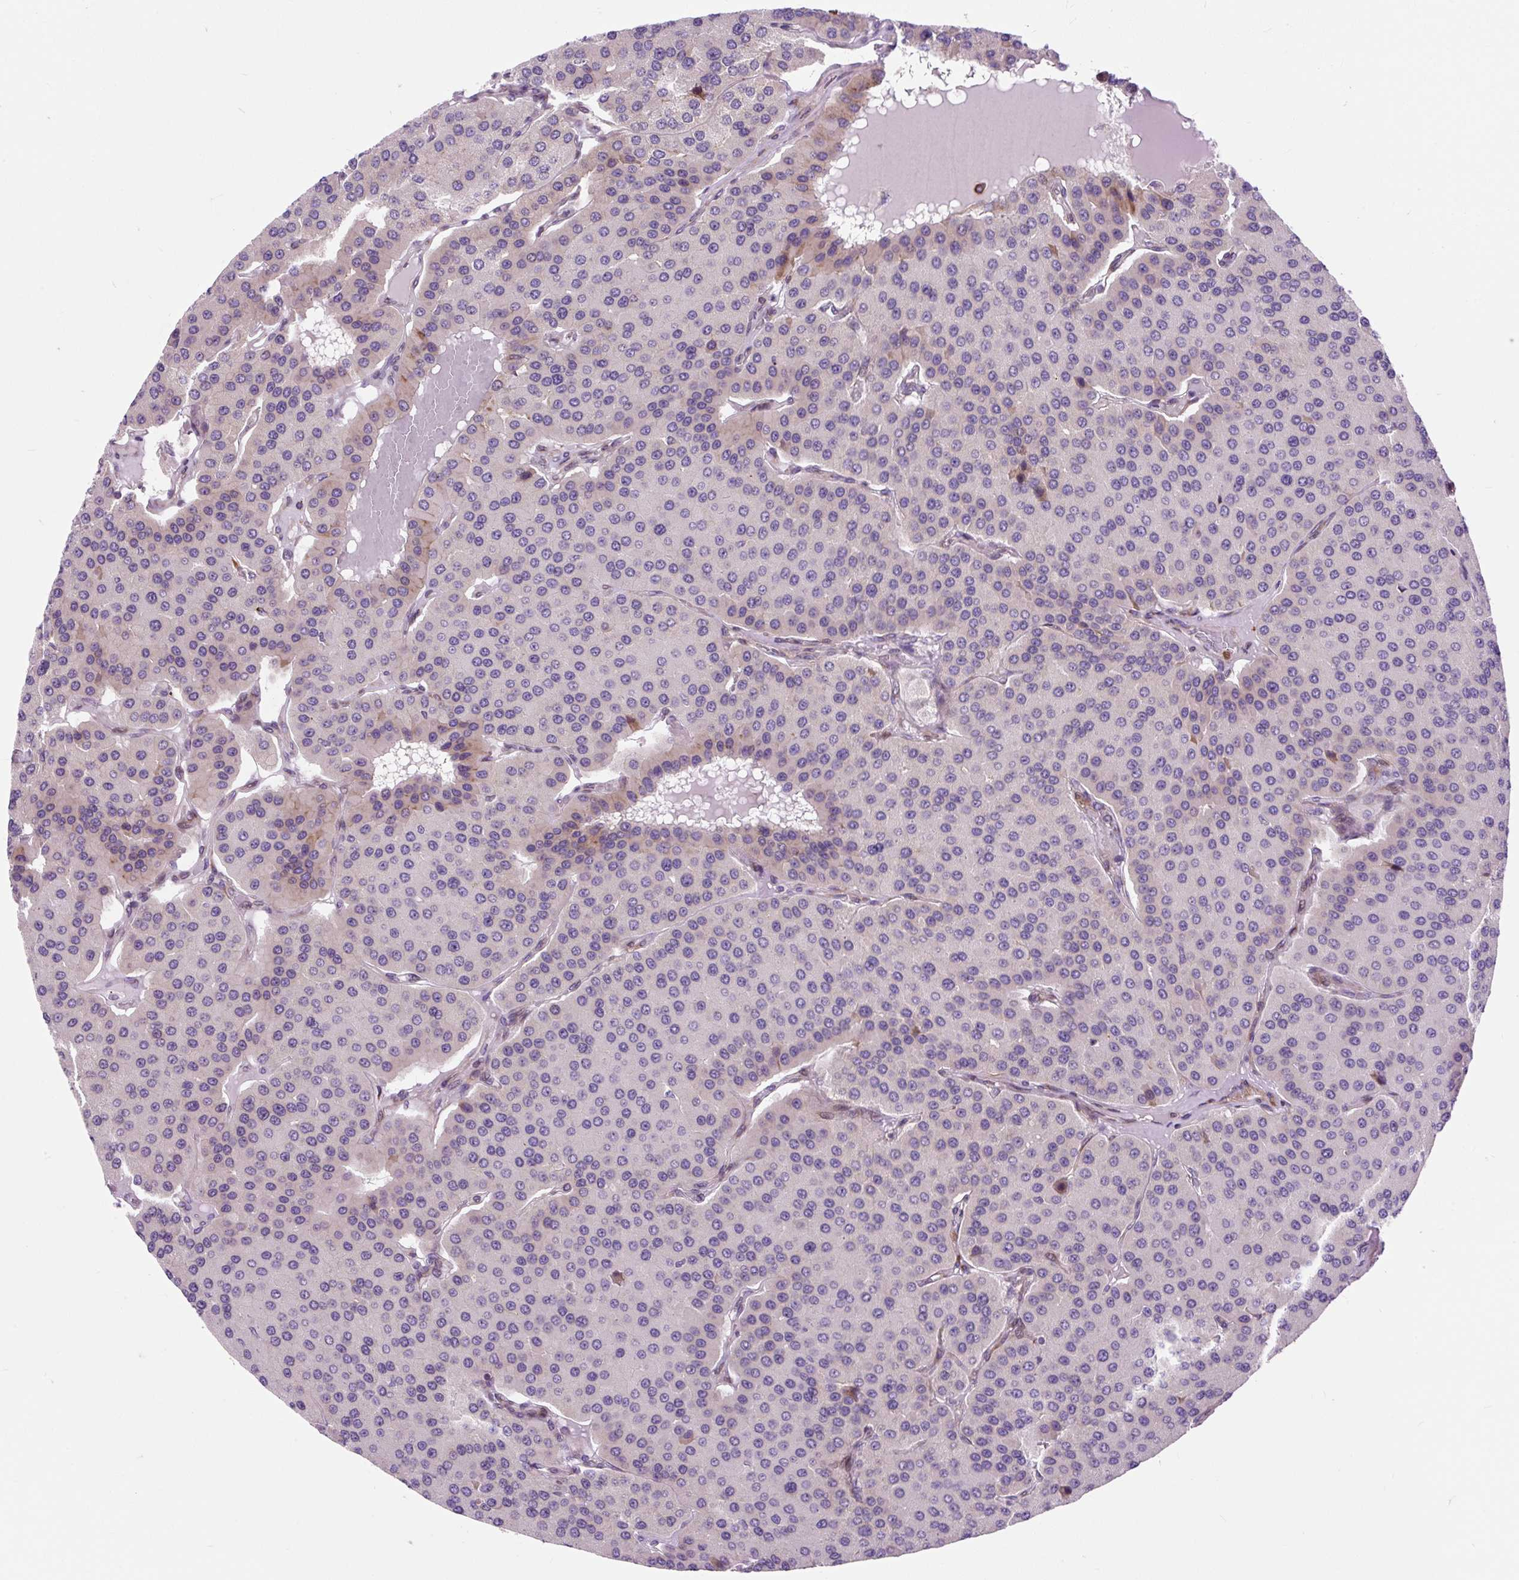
{"staining": {"intensity": "negative", "quantity": "none", "location": "none"}, "tissue": "parathyroid gland", "cell_type": "Glandular cells", "image_type": "normal", "snomed": [{"axis": "morphology", "description": "Normal tissue, NOS"}, {"axis": "morphology", "description": "Adenoma, NOS"}, {"axis": "topography", "description": "Parathyroid gland"}], "caption": "Protein analysis of benign parathyroid gland displays no significant staining in glandular cells.", "gene": "CISD3", "patient": {"sex": "female", "age": 86}}